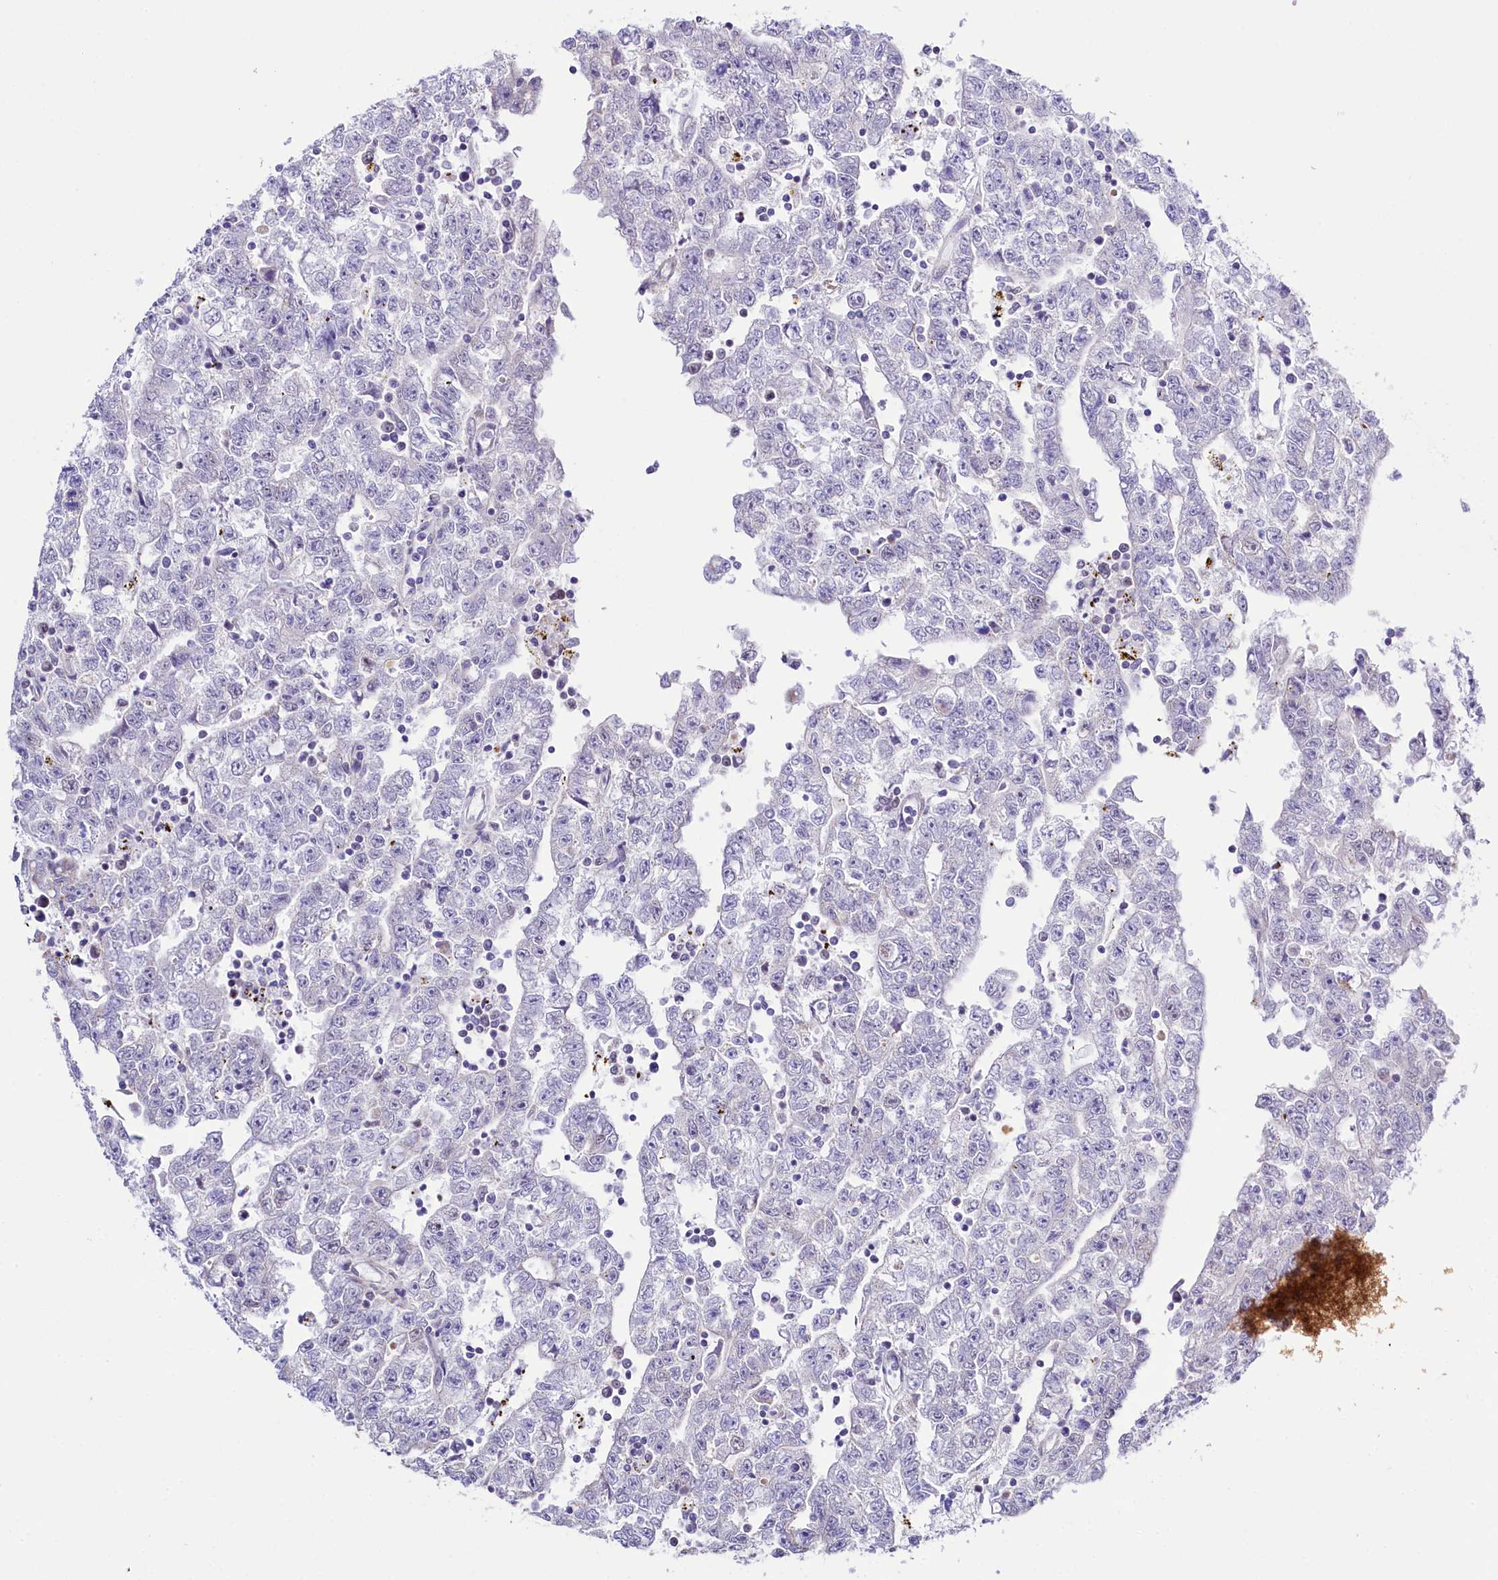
{"staining": {"intensity": "negative", "quantity": "none", "location": "none"}, "tissue": "testis cancer", "cell_type": "Tumor cells", "image_type": "cancer", "snomed": [{"axis": "morphology", "description": "Carcinoma, Embryonal, NOS"}, {"axis": "topography", "description": "Testis"}], "caption": "Testis cancer (embryonal carcinoma) was stained to show a protein in brown. There is no significant positivity in tumor cells. The staining is performed using DAB brown chromogen with nuclei counter-stained in using hematoxylin.", "gene": "SPATS2", "patient": {"sex": "male", "age": 25}}